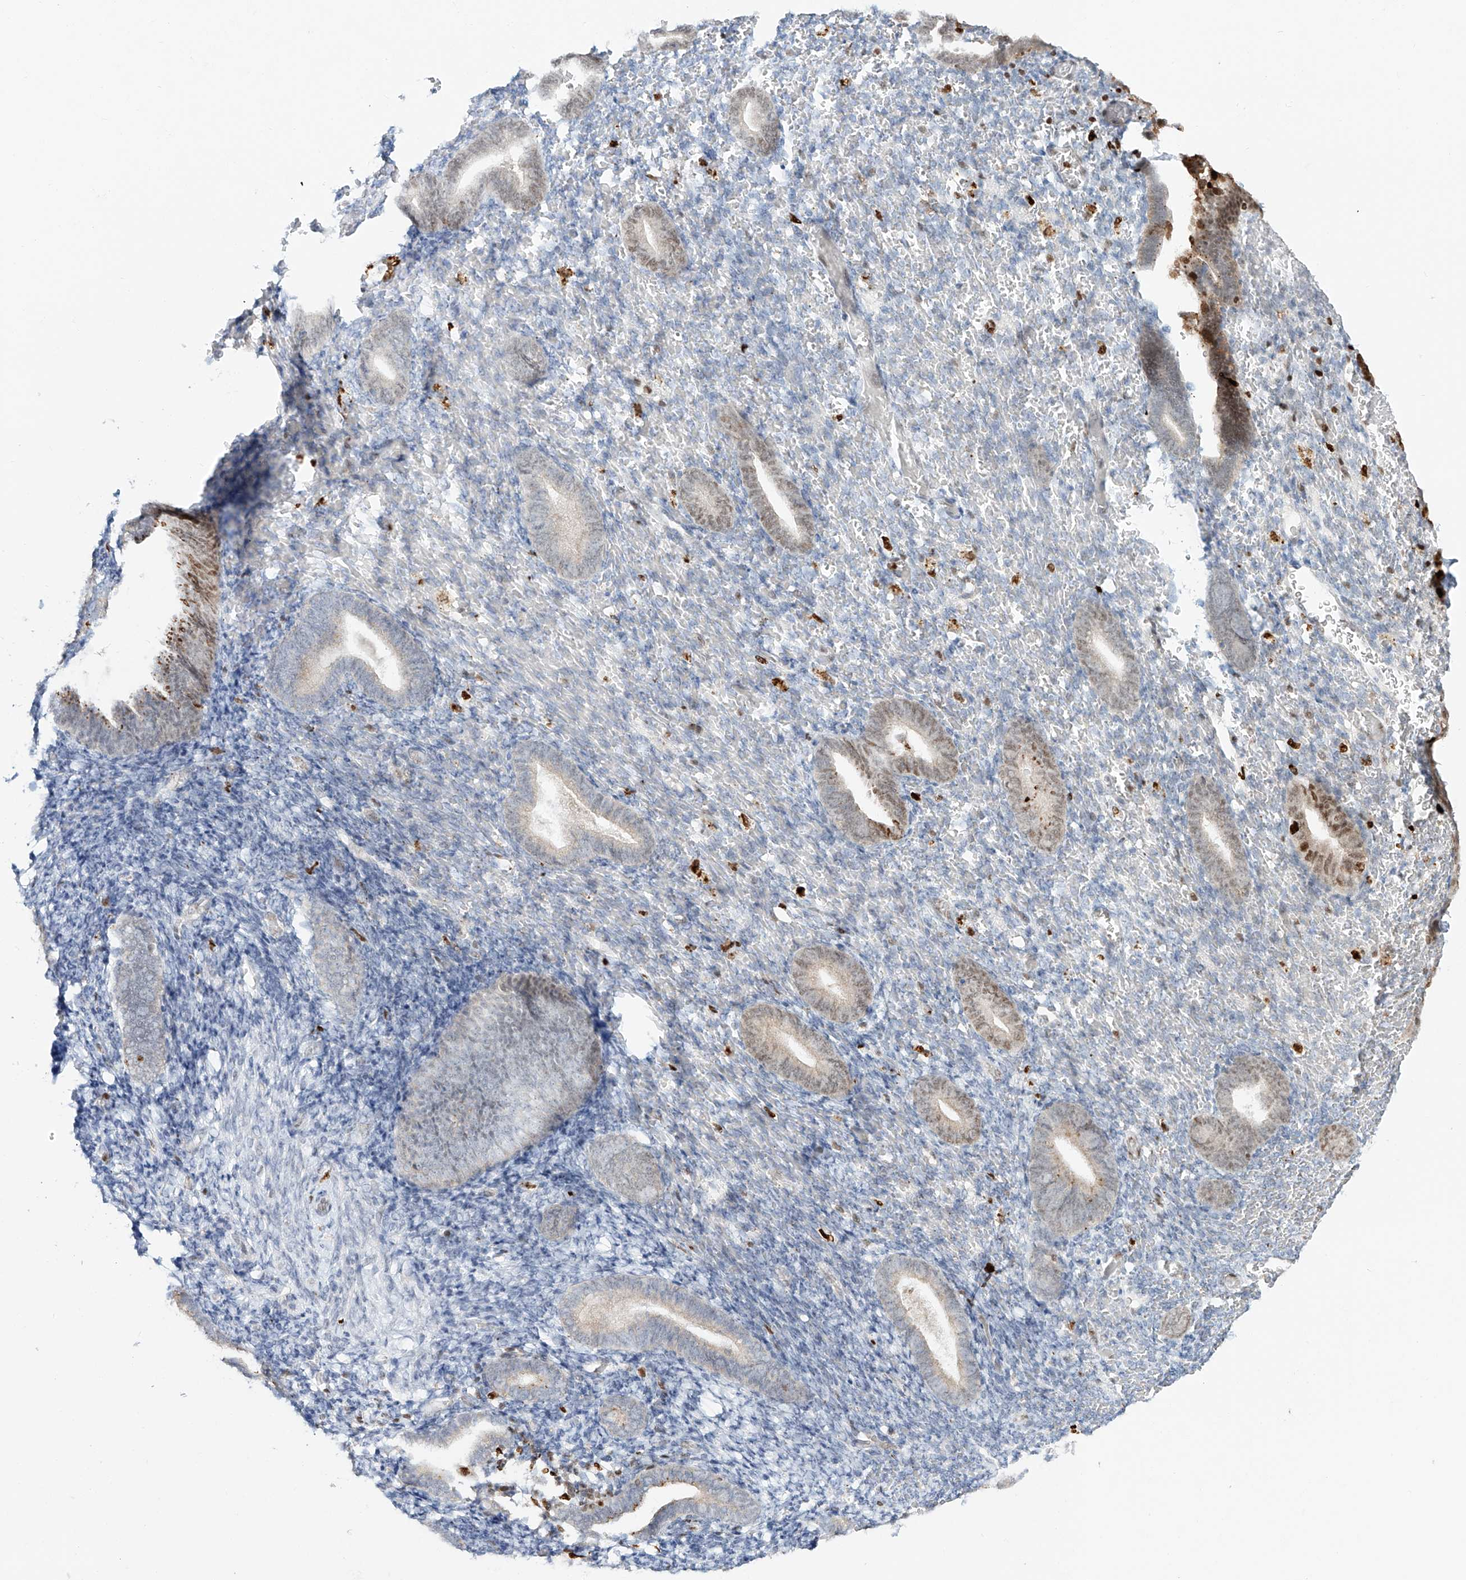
{"staining": {"intensity": "negative", "quantity": "none", "location": "none"}, "tissue": "endometrium", "cell_type": "Cells in endometrial stroma", "image_type": "normal", "snomed": [{"axis": "morphology", "description": "Normal tissue, NOS"}, {"axis": "topography", "description": "Endometrium"}], "caption": "The image exhibits no staining of cells in endometrial stroma in benign endometrium. Nuclei are stained in blue.", "gene": "DZIP1L", "patient": {"sex": "female", "age": 51}}